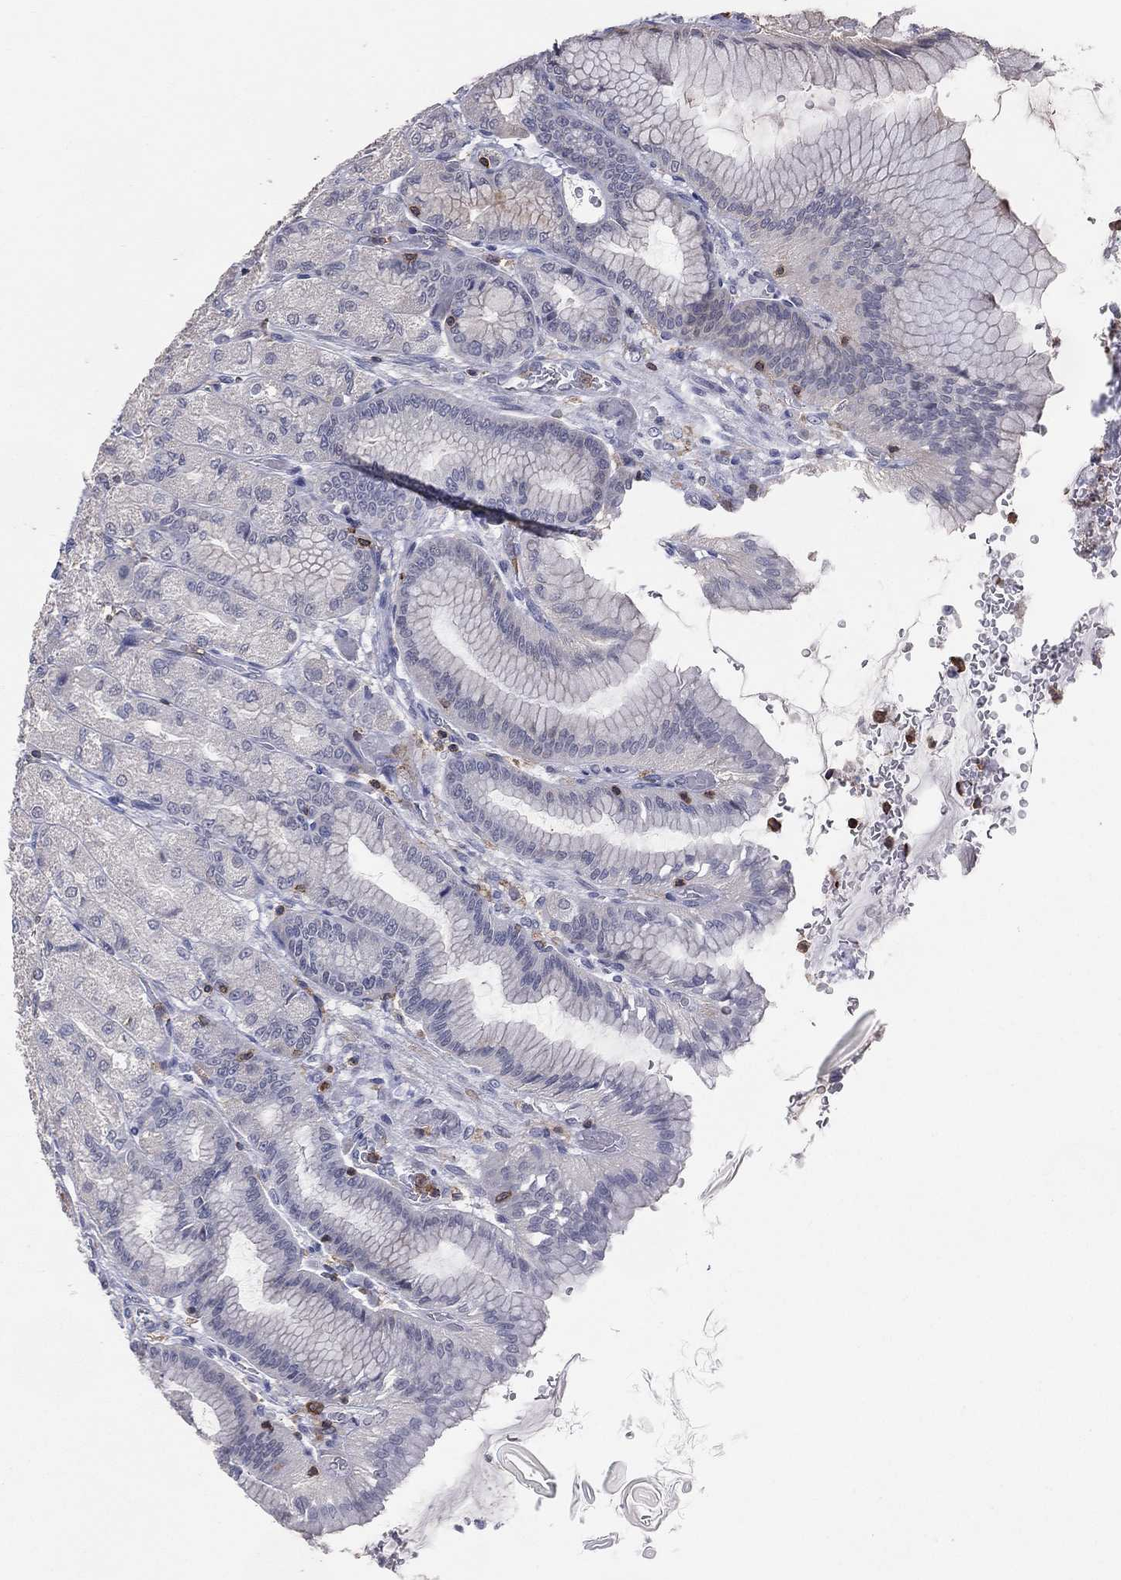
{"staining": {"intensity": "negative", "quantity": "none", "location": "none"}, "tissue": "stomach", "cell_type": "Glandular cells", "image_type": "normal", "snomed": [{"axis": "morphology", "description": "Normal tissue, NOS"}, {"axis": "morphology", "description": "Adenocarcinoma, NOS"}, {"axis": "morphology", "description": "Adenocarcinoma, High grade"}, {"axis": "topography", "description": "Stomach, upper"}, {"axis": "topography", "description": "Stomach"}], "caption": "Immunohistochemistry image of normal stomach: human stomach stained with DAB displays no significant protein expression in glandular cells. (DAB (3,3'-diaminobenzidine) IHC, high magnification).", "gene": "PSTPIP1", "patient": {"sex": "female", "age": 65}}